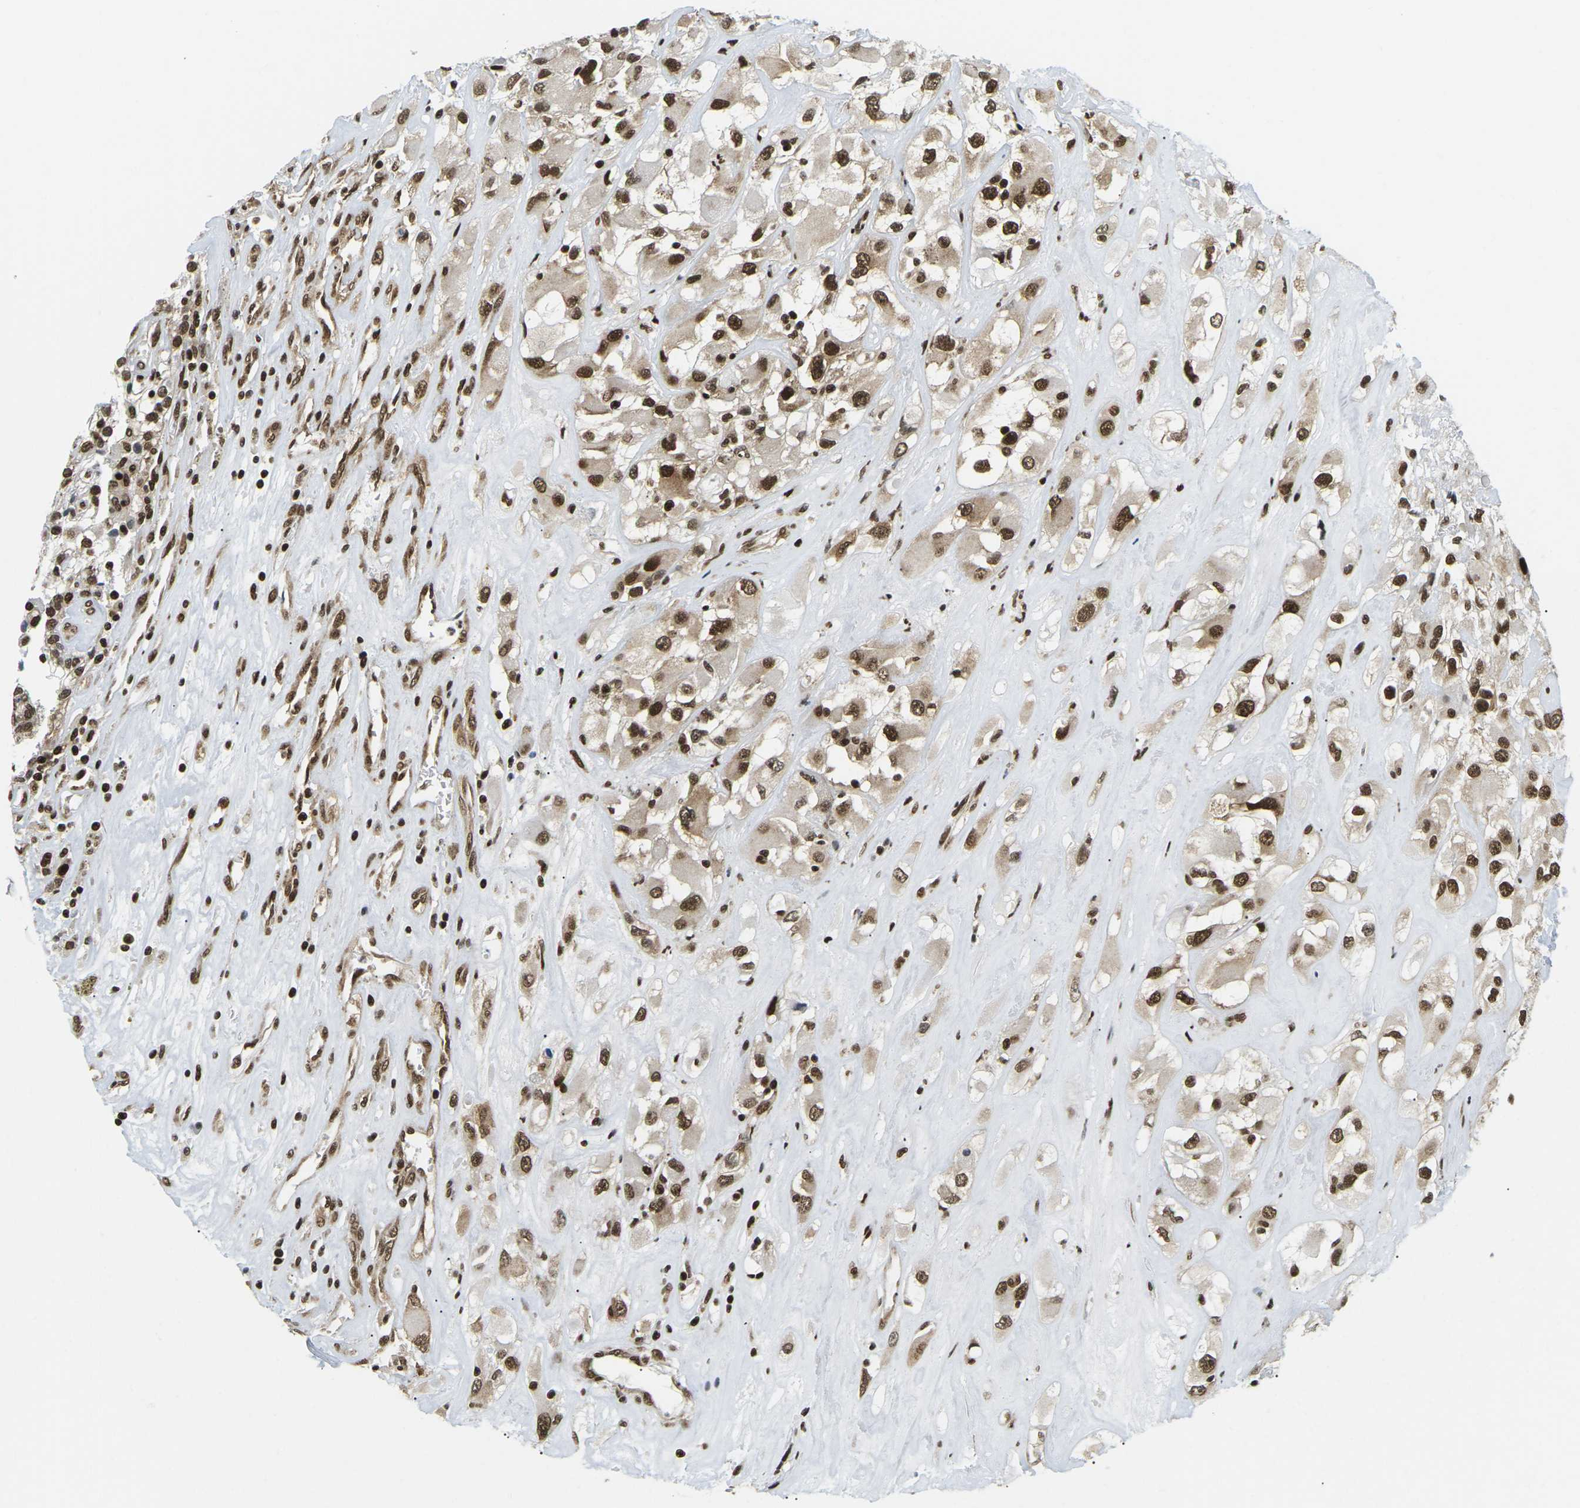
{"staining": {"intensity": "strong", "quantity": ">75%", "location": "cytoplasmic/membranous,nuclear"}, "tissue": "renal cancer", "cell_type": "Tumor cells", "image_type": "cancer", "snomed": [{"axis": "morphology", "description": "Adenocarcinoma, NOS"}, {"axis": "topography", "description": "Kidney"}], "caption": "Brown immunohistochemical staining in human renal cancer (adenocarcinoma) exhibits strong cytoplasmic/membranous and nuclear positivity in about >75% of tumor cells.", "gene": "CELF1", "patient": {"sex": "female", "age": 52}}